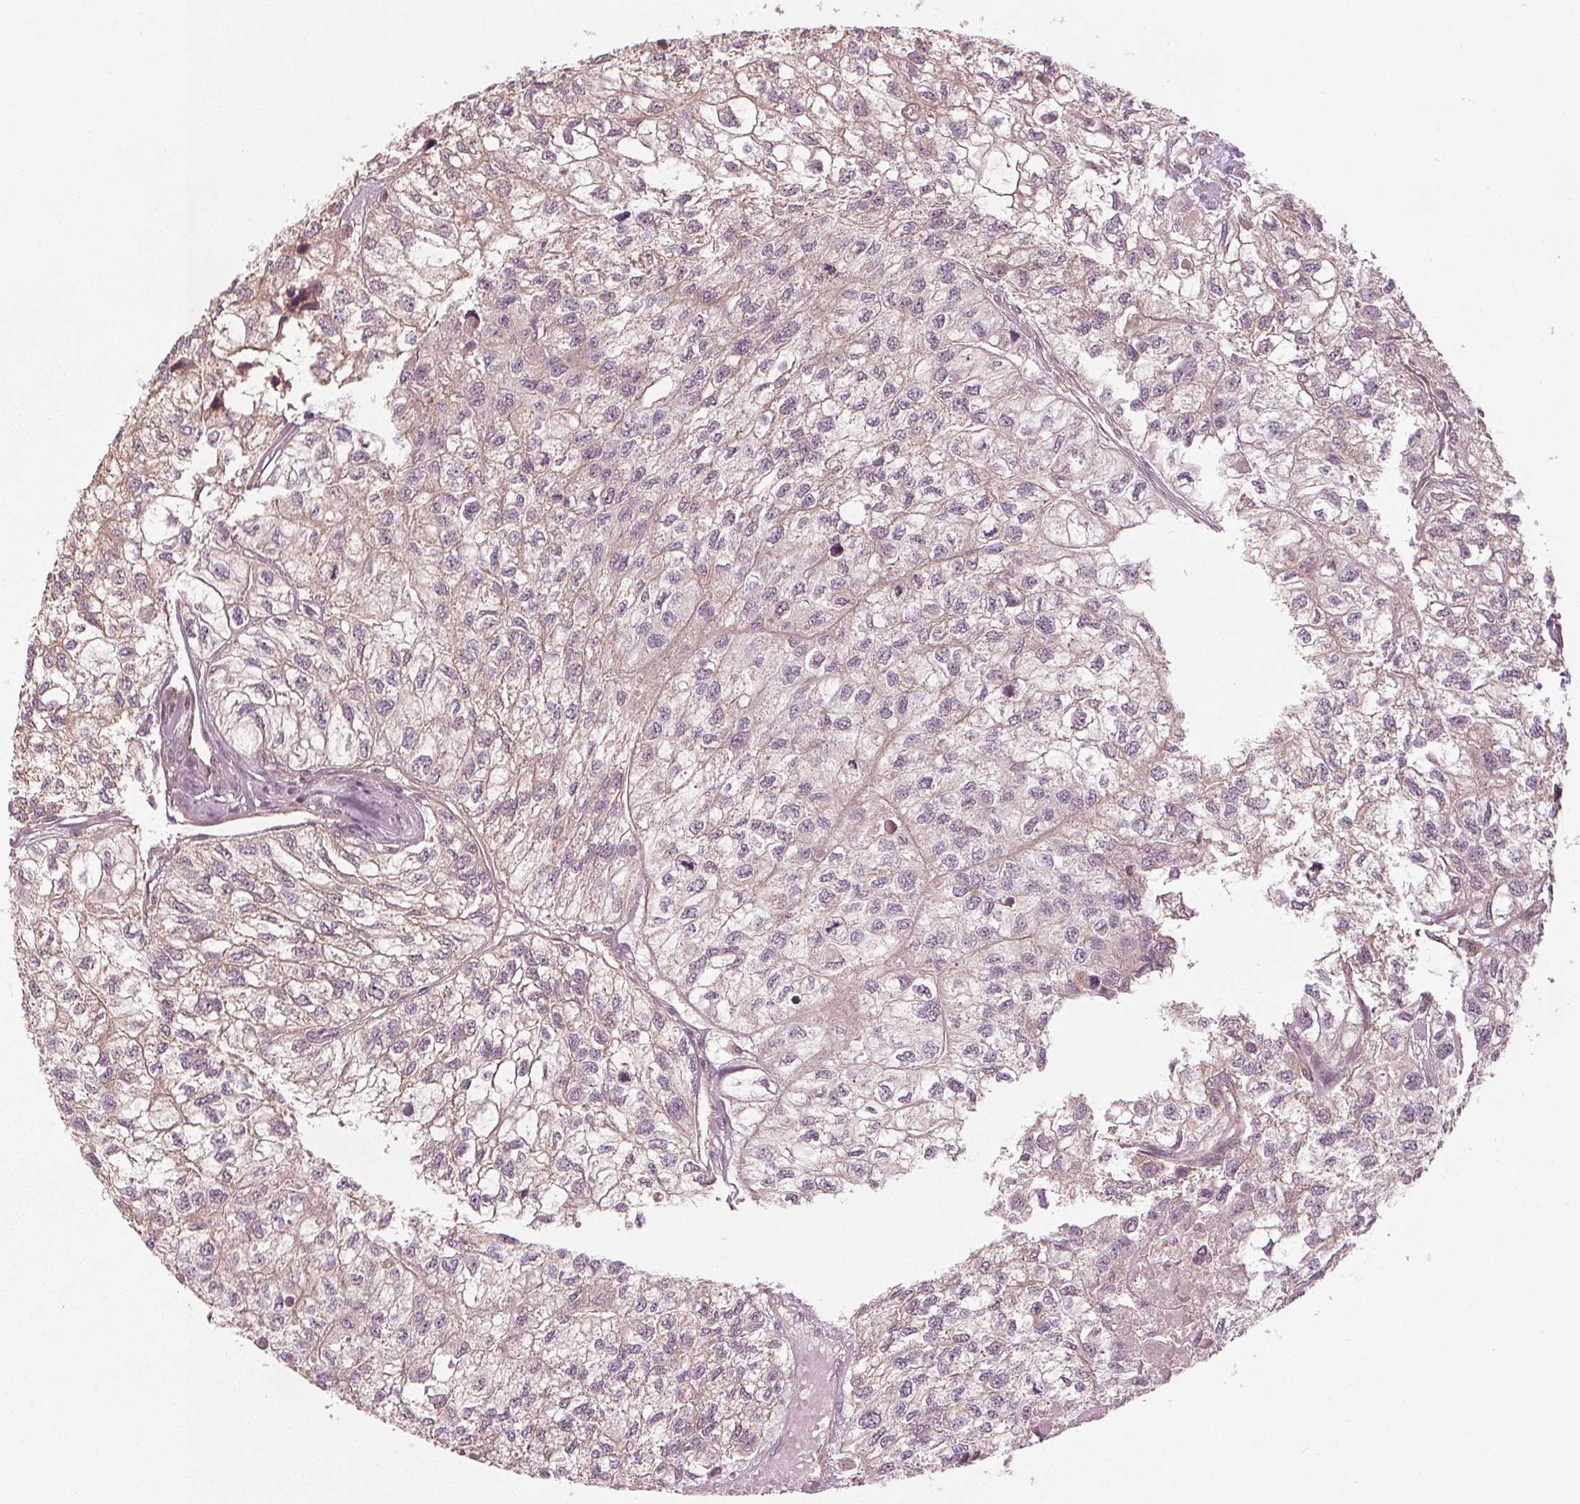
{"staining": {"intensity": "weak", "quantity": "<25%", "location": "cytoplasmic/membranous"}, "tissue": "renal cancer", "cell_type": "Tumor cells", "image_type": "cancer", "snomed": [{"axis": "morphology", "description": "Adenocarcinoma, NOS"}, {"axis": "topography", "description": "Kidney"}], "caption": "Tumor cells show no significant positivity in adenocarcinoma (renal). Nuclei are stained in blue.", "gene": "GNB2", "patient": {"sex": "male", "age": 56}}